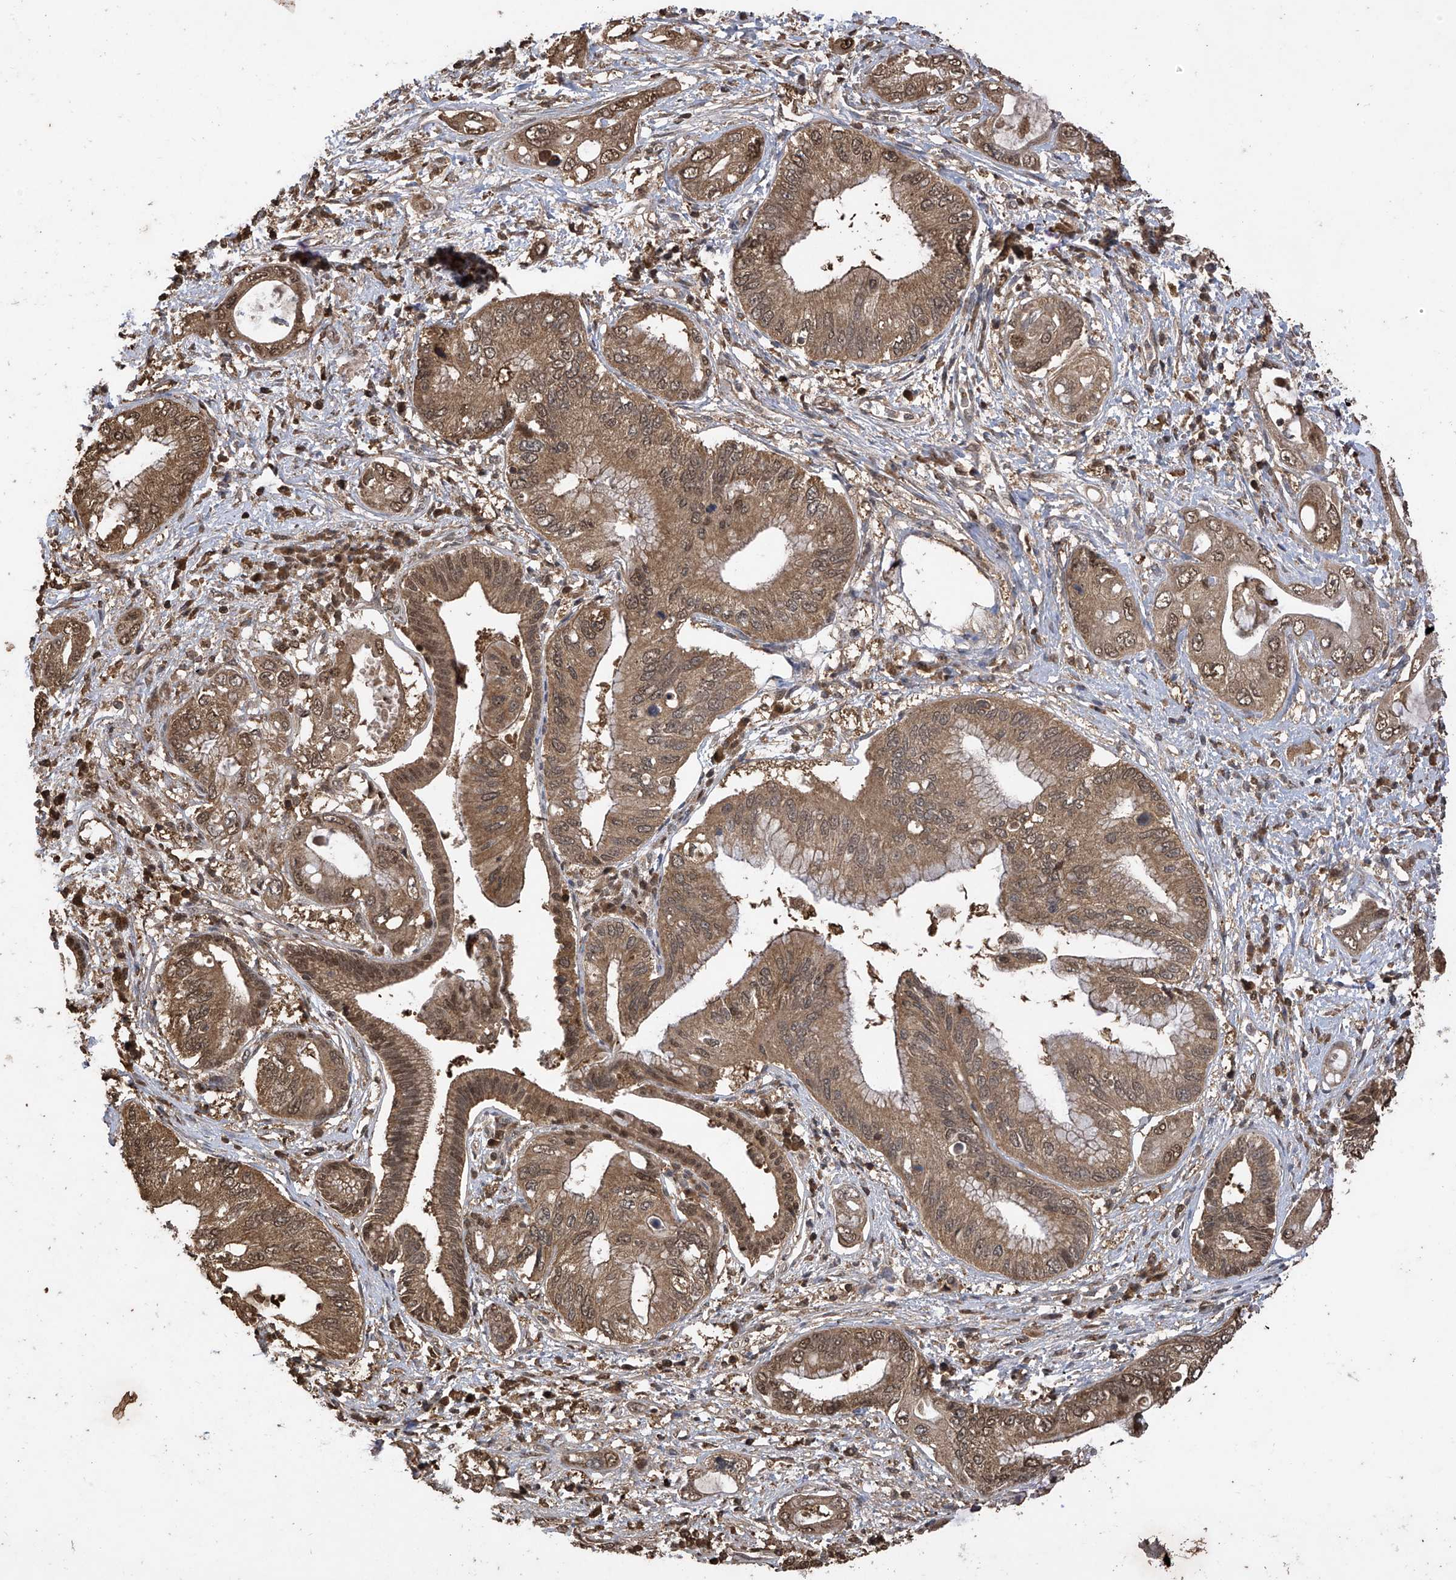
{"staining": {"intensity": "moderate", "quantity": ">75%", "location": "cytoplasmic/membranous,nuclear"}, "tissue": "pancreatic cancer", "cell_type": "Tumor cells", "image_type": "cancer", "snomed": [{"axis": "morphology", "description": "Inflammation, NOS"}, {"axis": "morphology", "description": "Adenocarcinoma, NOS"}, {"axis": "topography", "description": "Pancreas"}], "caption": "Pancreatic adenocarcinoma tissue reveals moderate cytoplasmic/membranous and nuclear staining in approximately >75% of tumor cells", "gene": "PNPT1", "patient": {"sex": "female", "age": 56}}